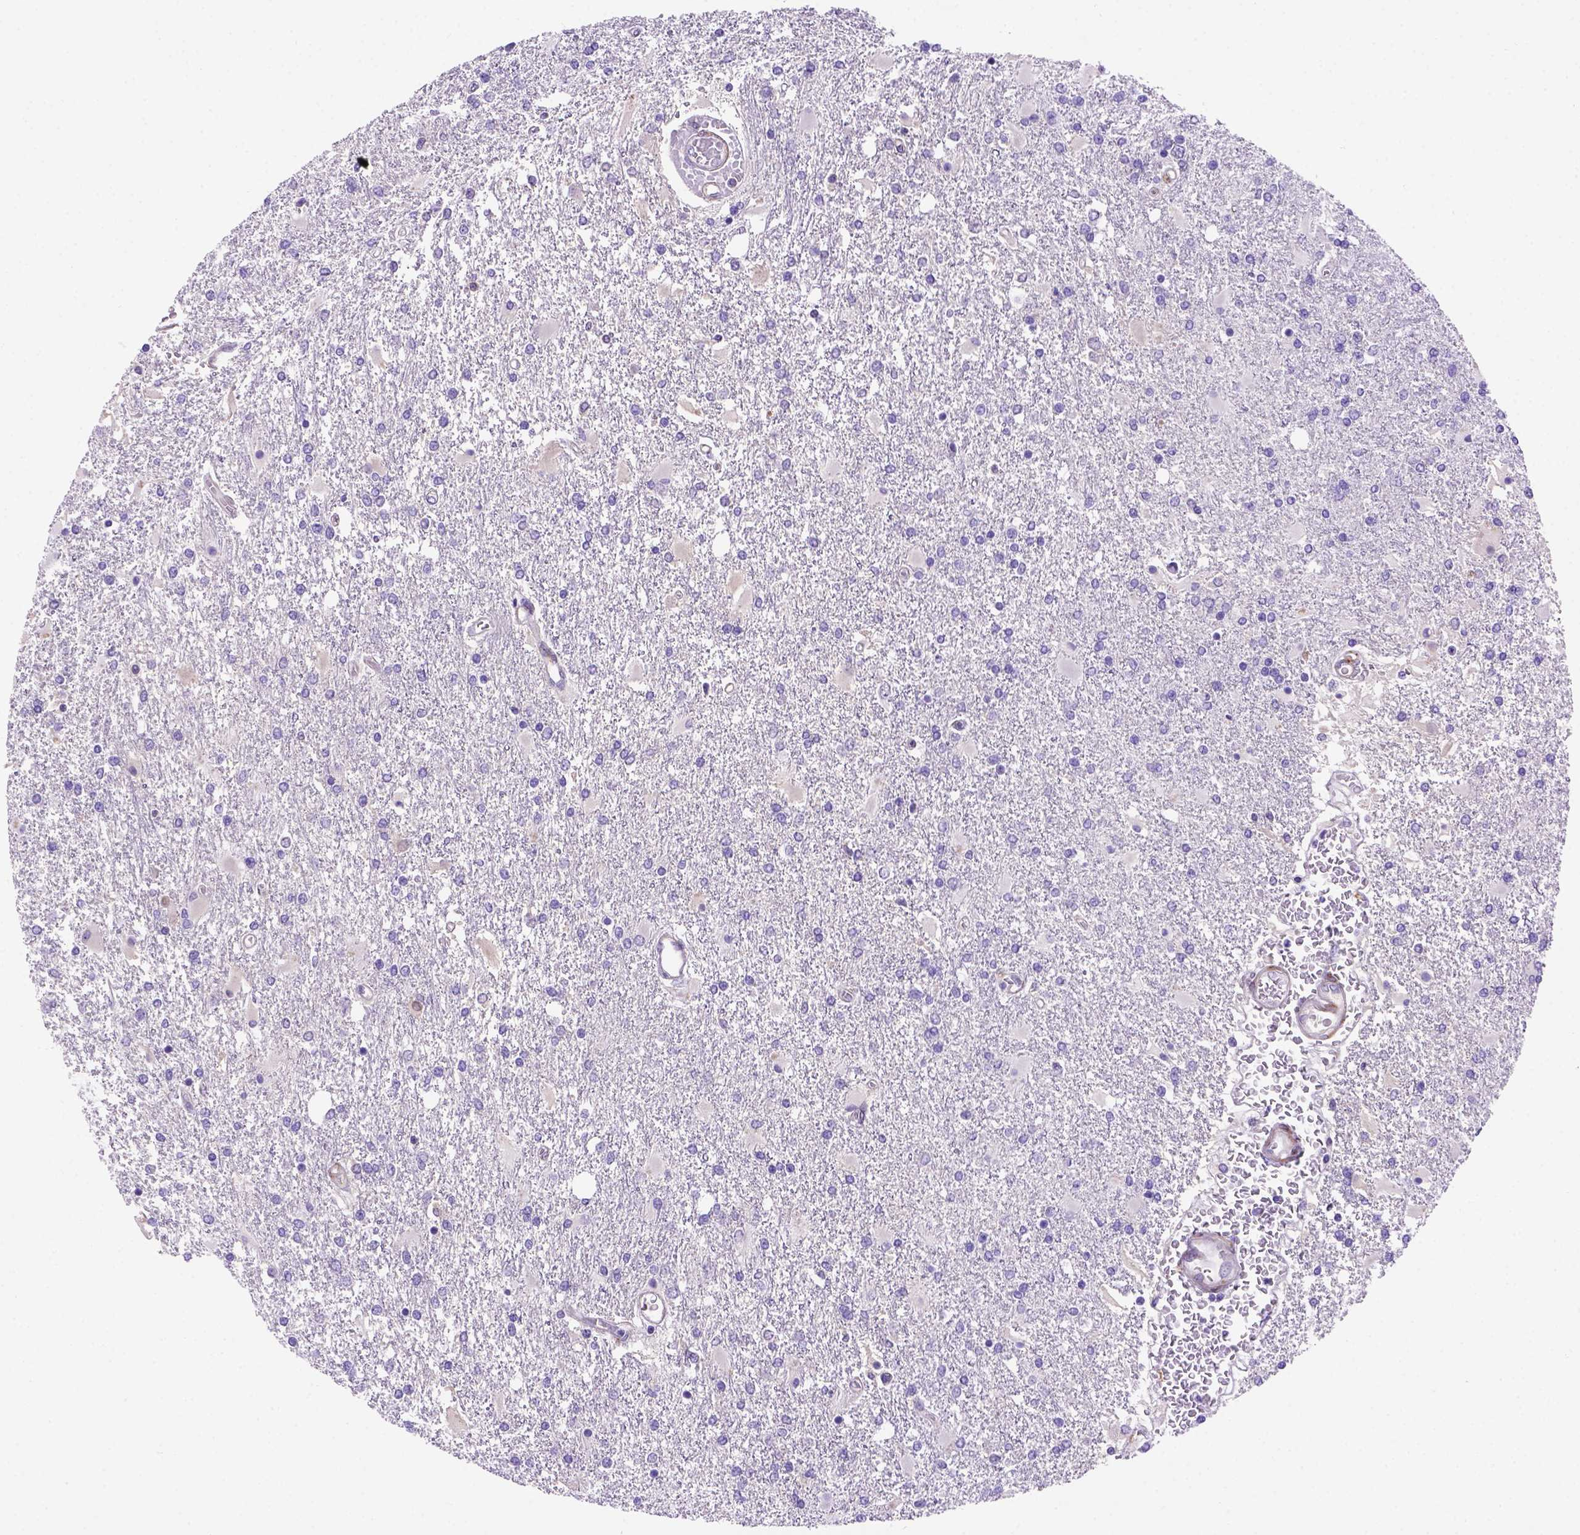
{"staining": {"intensity": "negative", "quantity": "none", "location": "none"}, "tissue": "glioma", "cell_type": "Tumor cells", "image_type": "cancer", "snomed": [{"axis": "morphology", "description": "Glioma, malignant, High grade"}, {"axis": "topography", "description": "Cerebral cortex"}], "caption": "This histopathology image is of high-grade glioma (malignant) stained with immunohistochemistry (IHC) to label a protein in brown with the nuclei are counter-stained blue. There is no expression in tumor cells.", "gene": "FAM81B", "patient": {"sex": "male", "age": 79}}